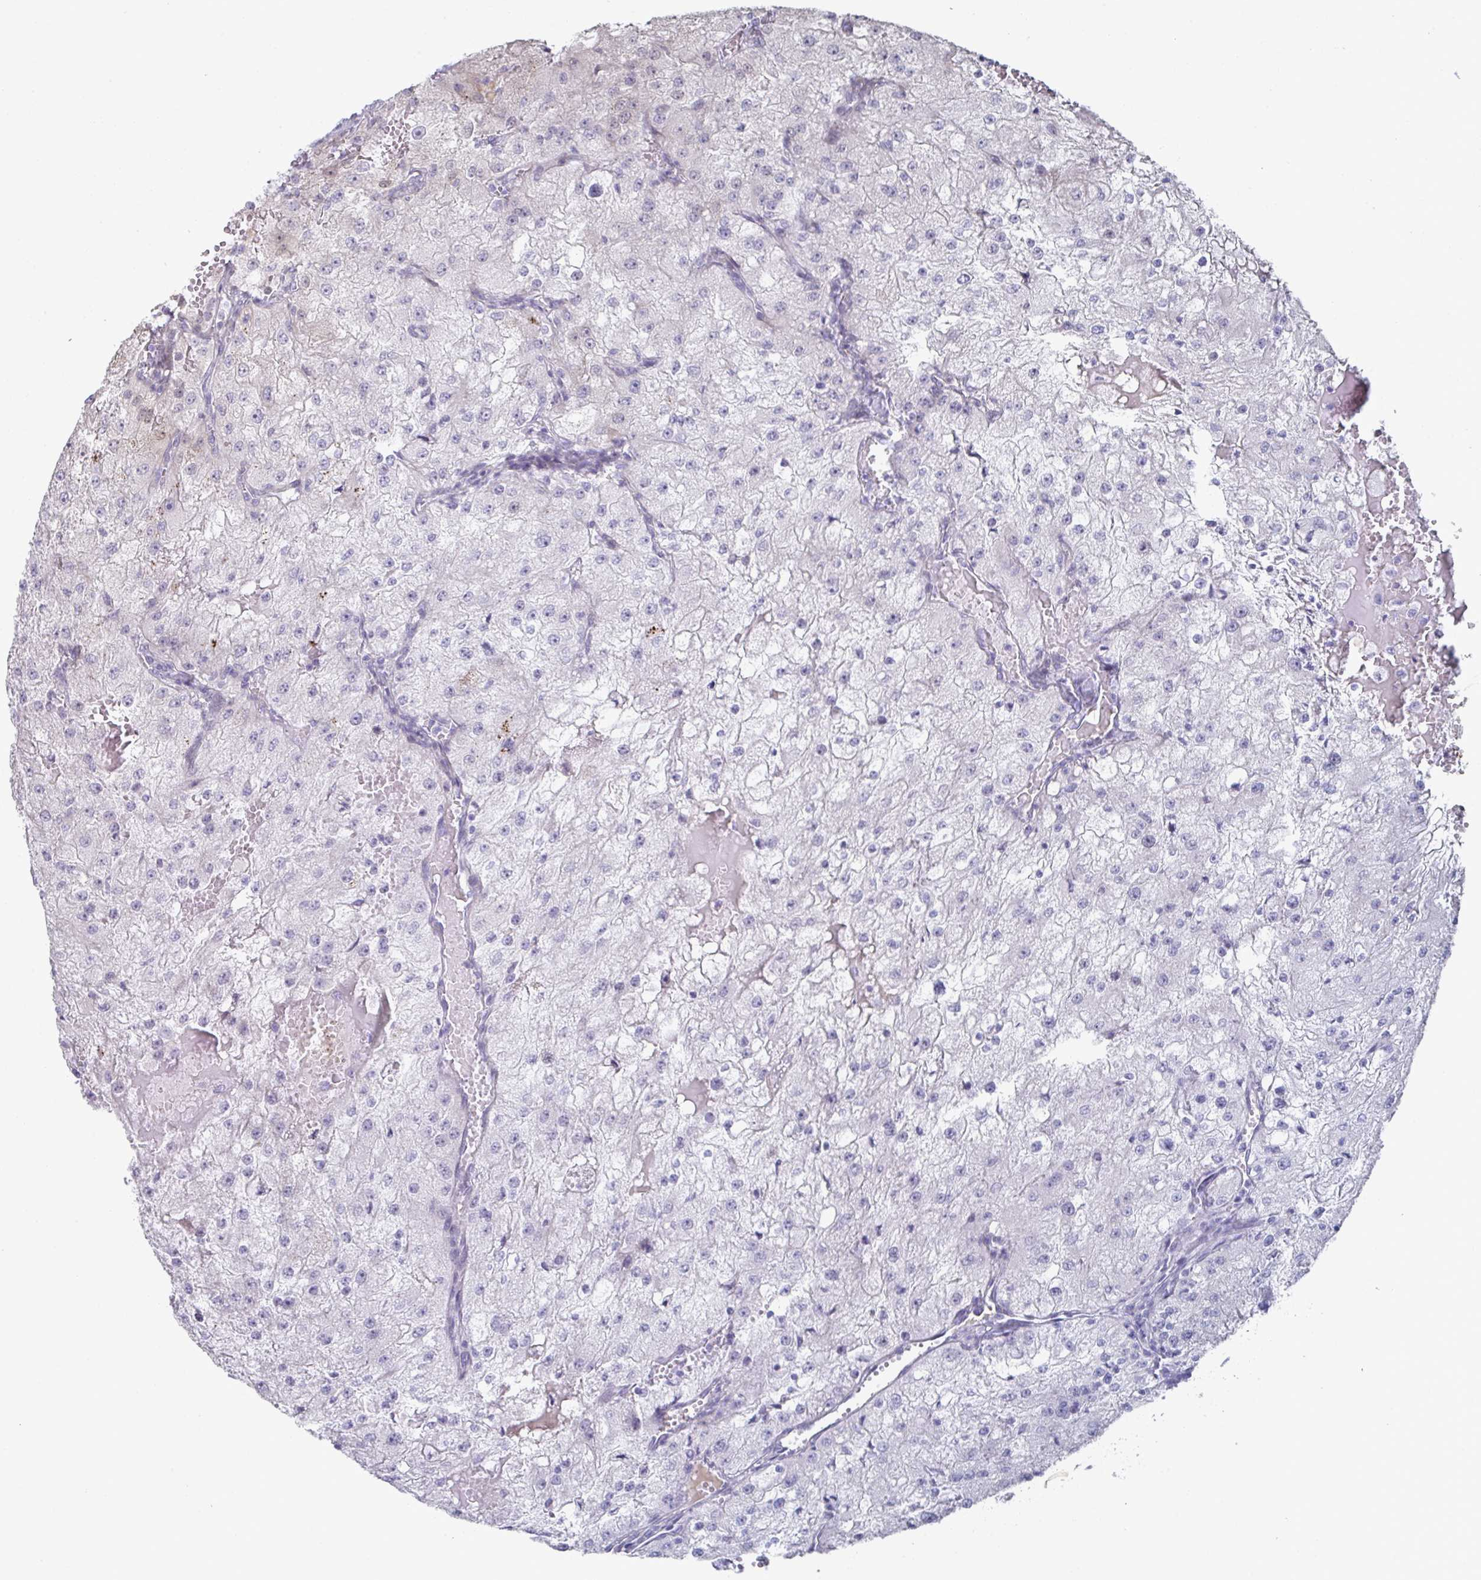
{"staining": {"intensity": "negative", "quantity": "none", "location": "none"}, "tissue": "renal cancer", "cell_type": "Tumor cells", "image_type": "cancer", "snomed": [{"axis": "morphology", "description": "Adenocarcinoma, NOS"}, {"axis": "topography", "description": "Kidney"}], "caption": "Human renal cancer (adenocarcinoma) stained for a protein using immunohistochemistry (IHC) reveals no expression in tumor cells.", "gene": "A1CF", "patient": {"sex": "female", "age": 74}}